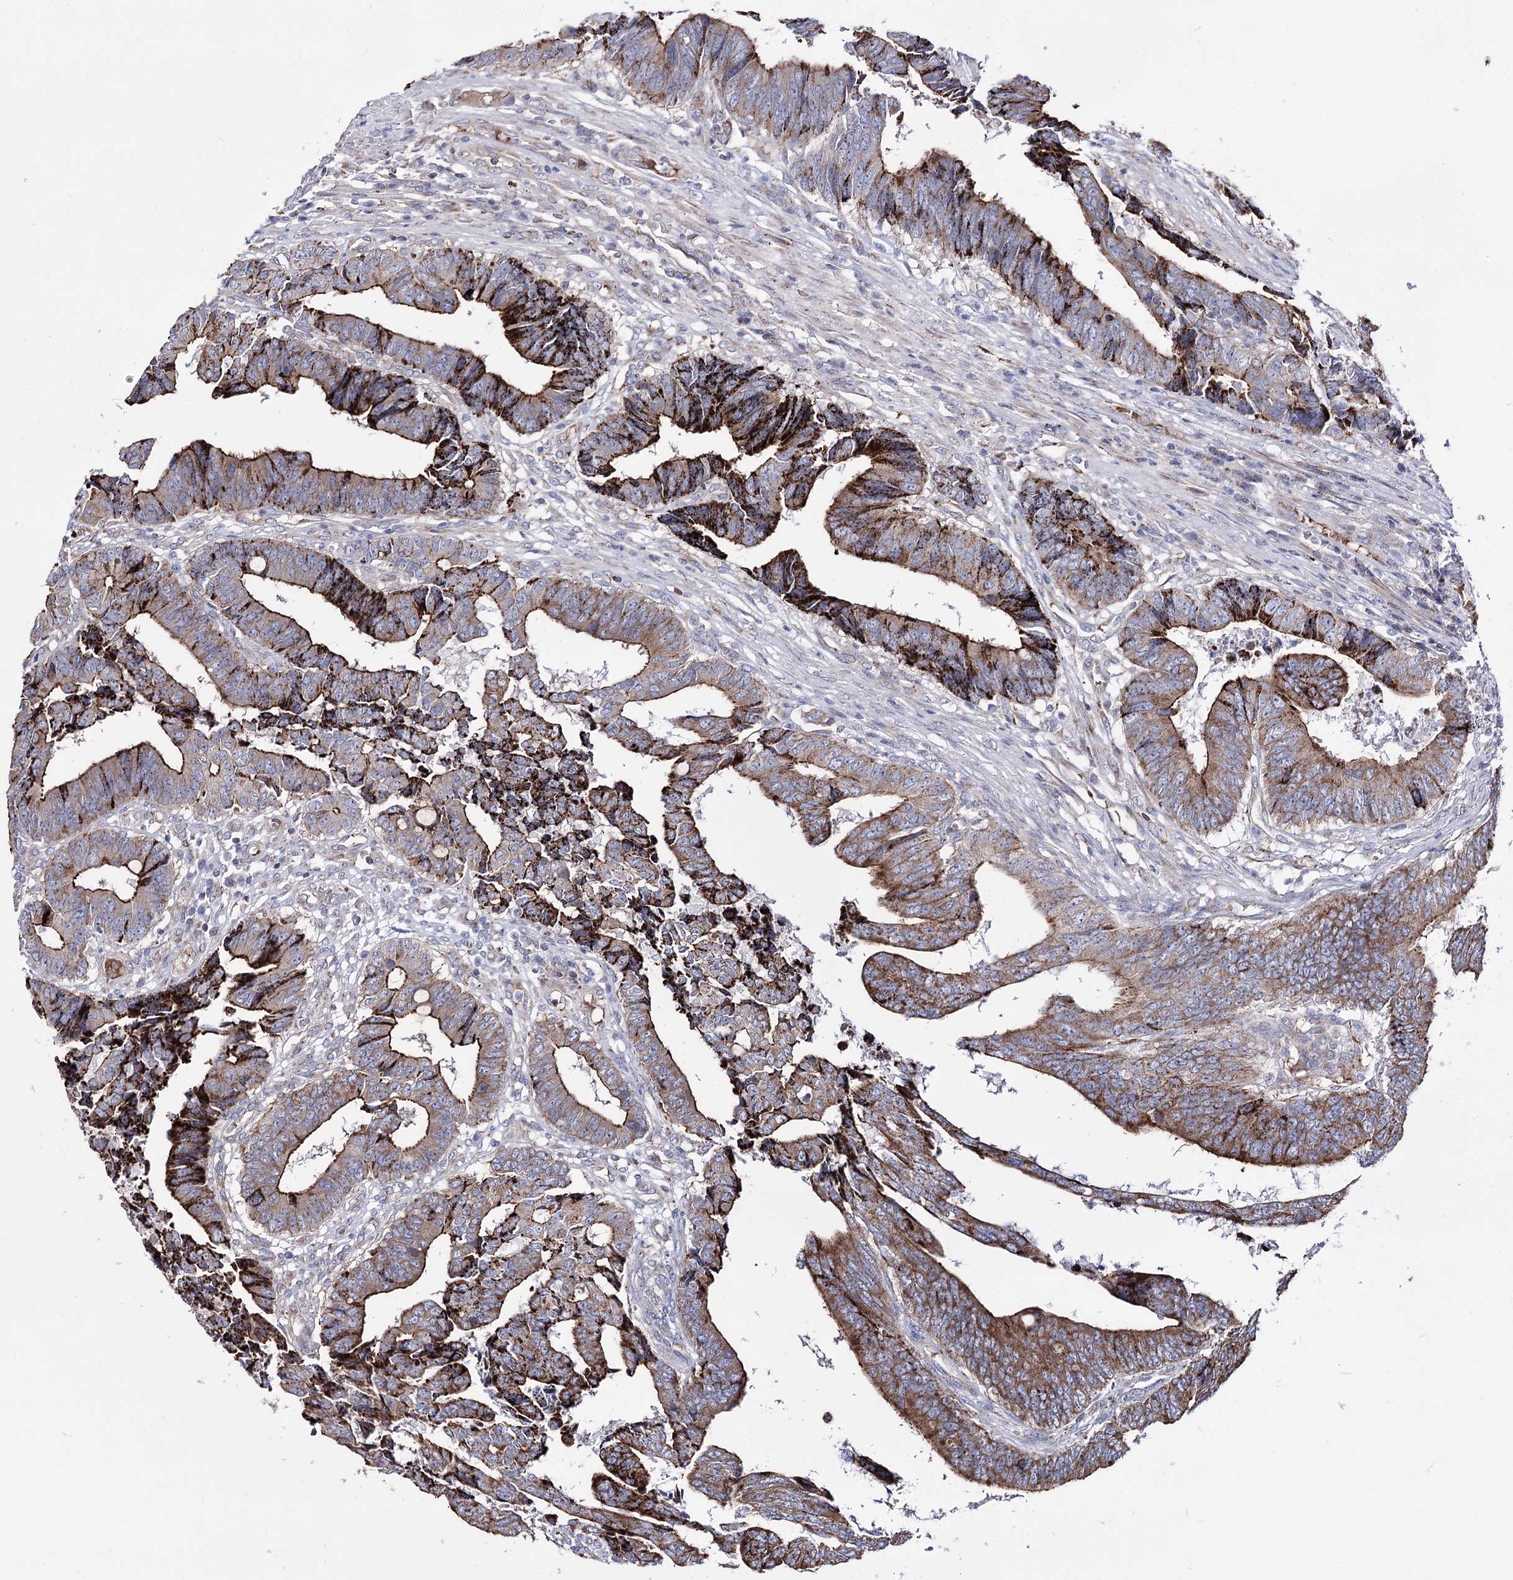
{"staining": {"intensity": "strong", "quantity": ">75%", "location": "cytoplasmic/membranous"}, "tissue": "colorectal cancer", "cell_type": "Tumor cells", "image_type": "cancer", "snomed": [{"axis": "morphology", "description": "Adenocarcinoma, NOS"}, {"axis": "topography", "description": "Rectum"}], "caption": "IHC (DAB) staining of human adenocarcinoma (colorectal) reveals strong cytoplasmic/membranous protein positivity in approximately >75% of tumor cells.", "gene": "OSBPL5", "patient": {"sex": "male", "age": 84}}